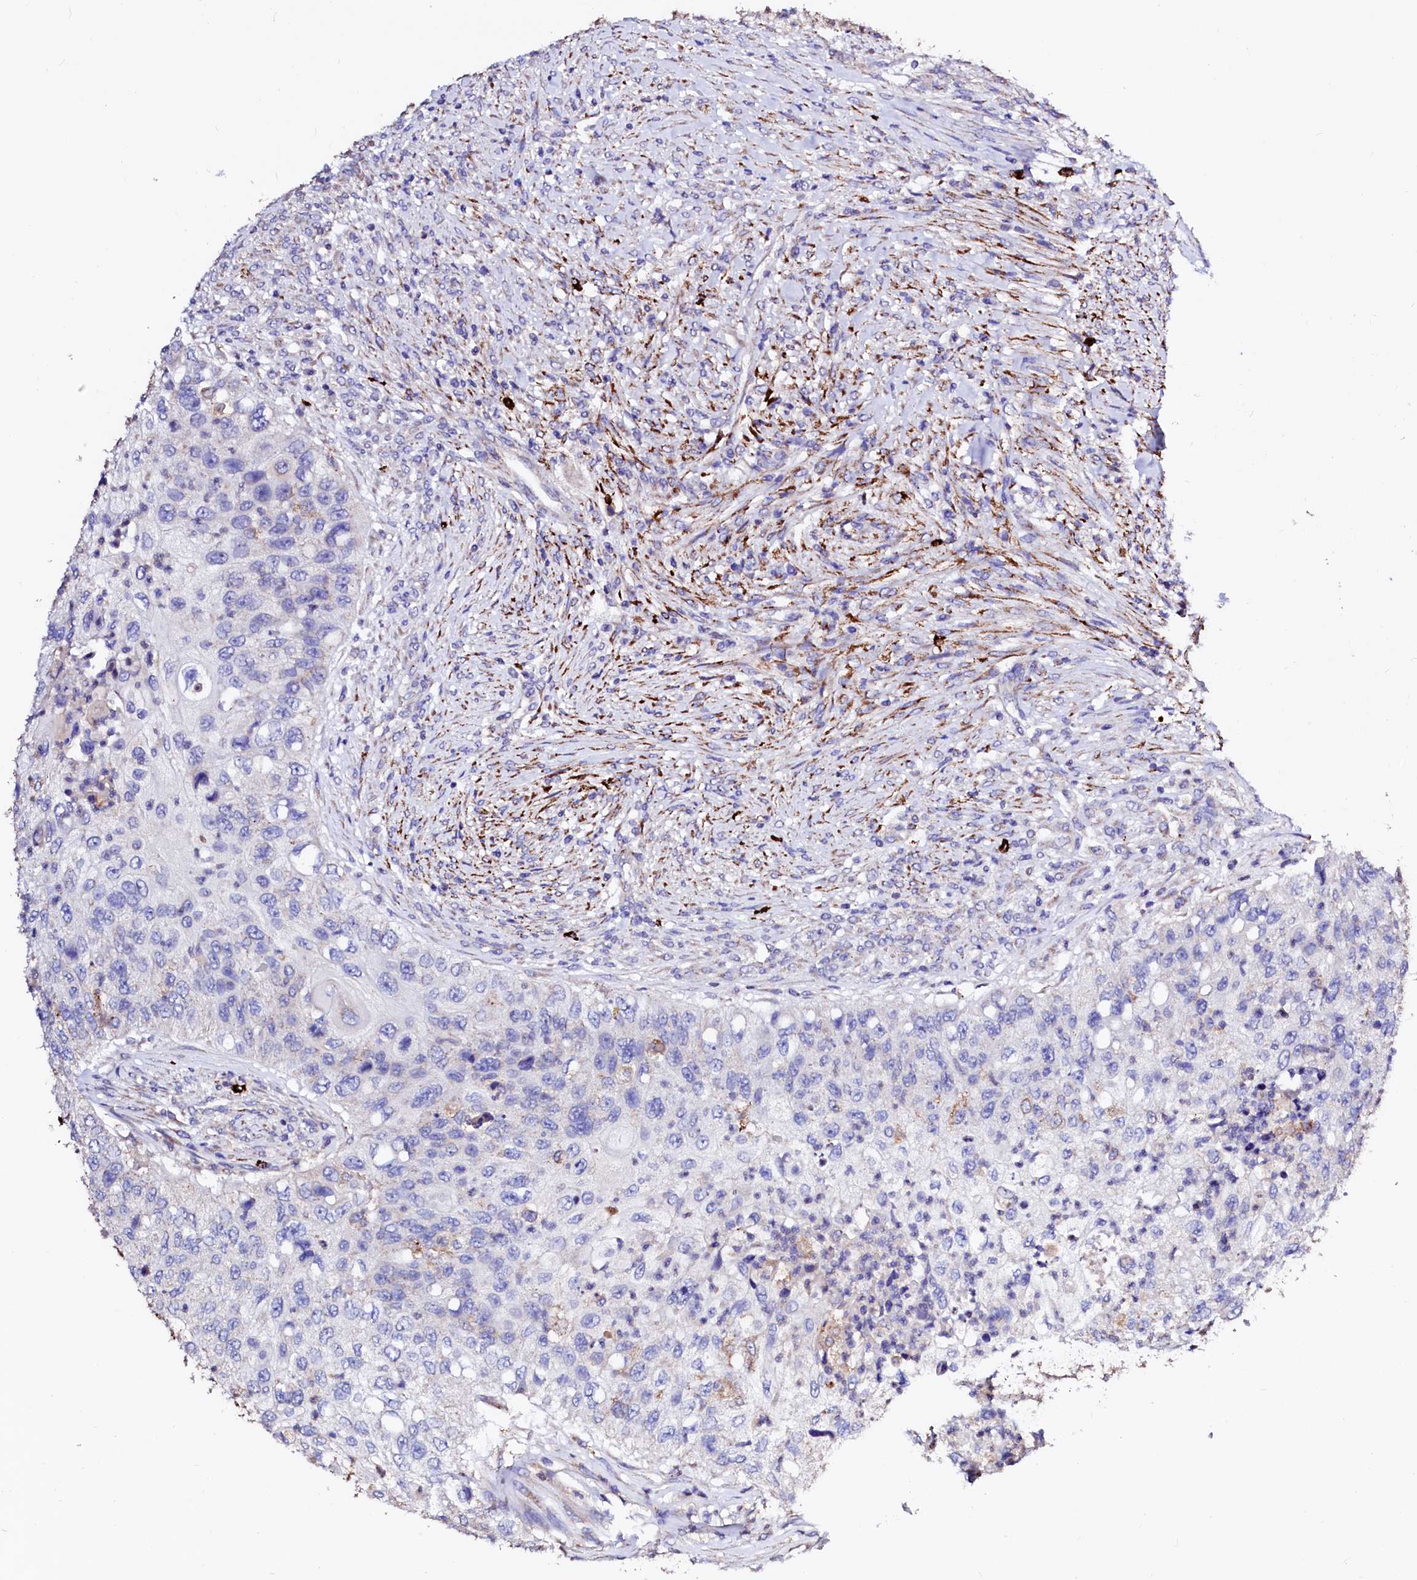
{"staining": {"intensity": "negative", "quantity": "none", "location": "none"}, "tissue": "urothelial cancer", "cell_type": "Tumor cells", "image_type": "cancer", "snomed": [{"axis": "morphology", "description": "Urothelial carcinoma, High grade"}, {"axis": "topography", "description": "Urinary bladder"}], "caption": "An immunohistochemistry micrograph of urothelial carcinoma (high-grade) is shown. There is no staining in tumor cells of urothelial carcinoma (high-grade).", "gene": "MAOB", "patient": {"sex": "female", "age": 60}}